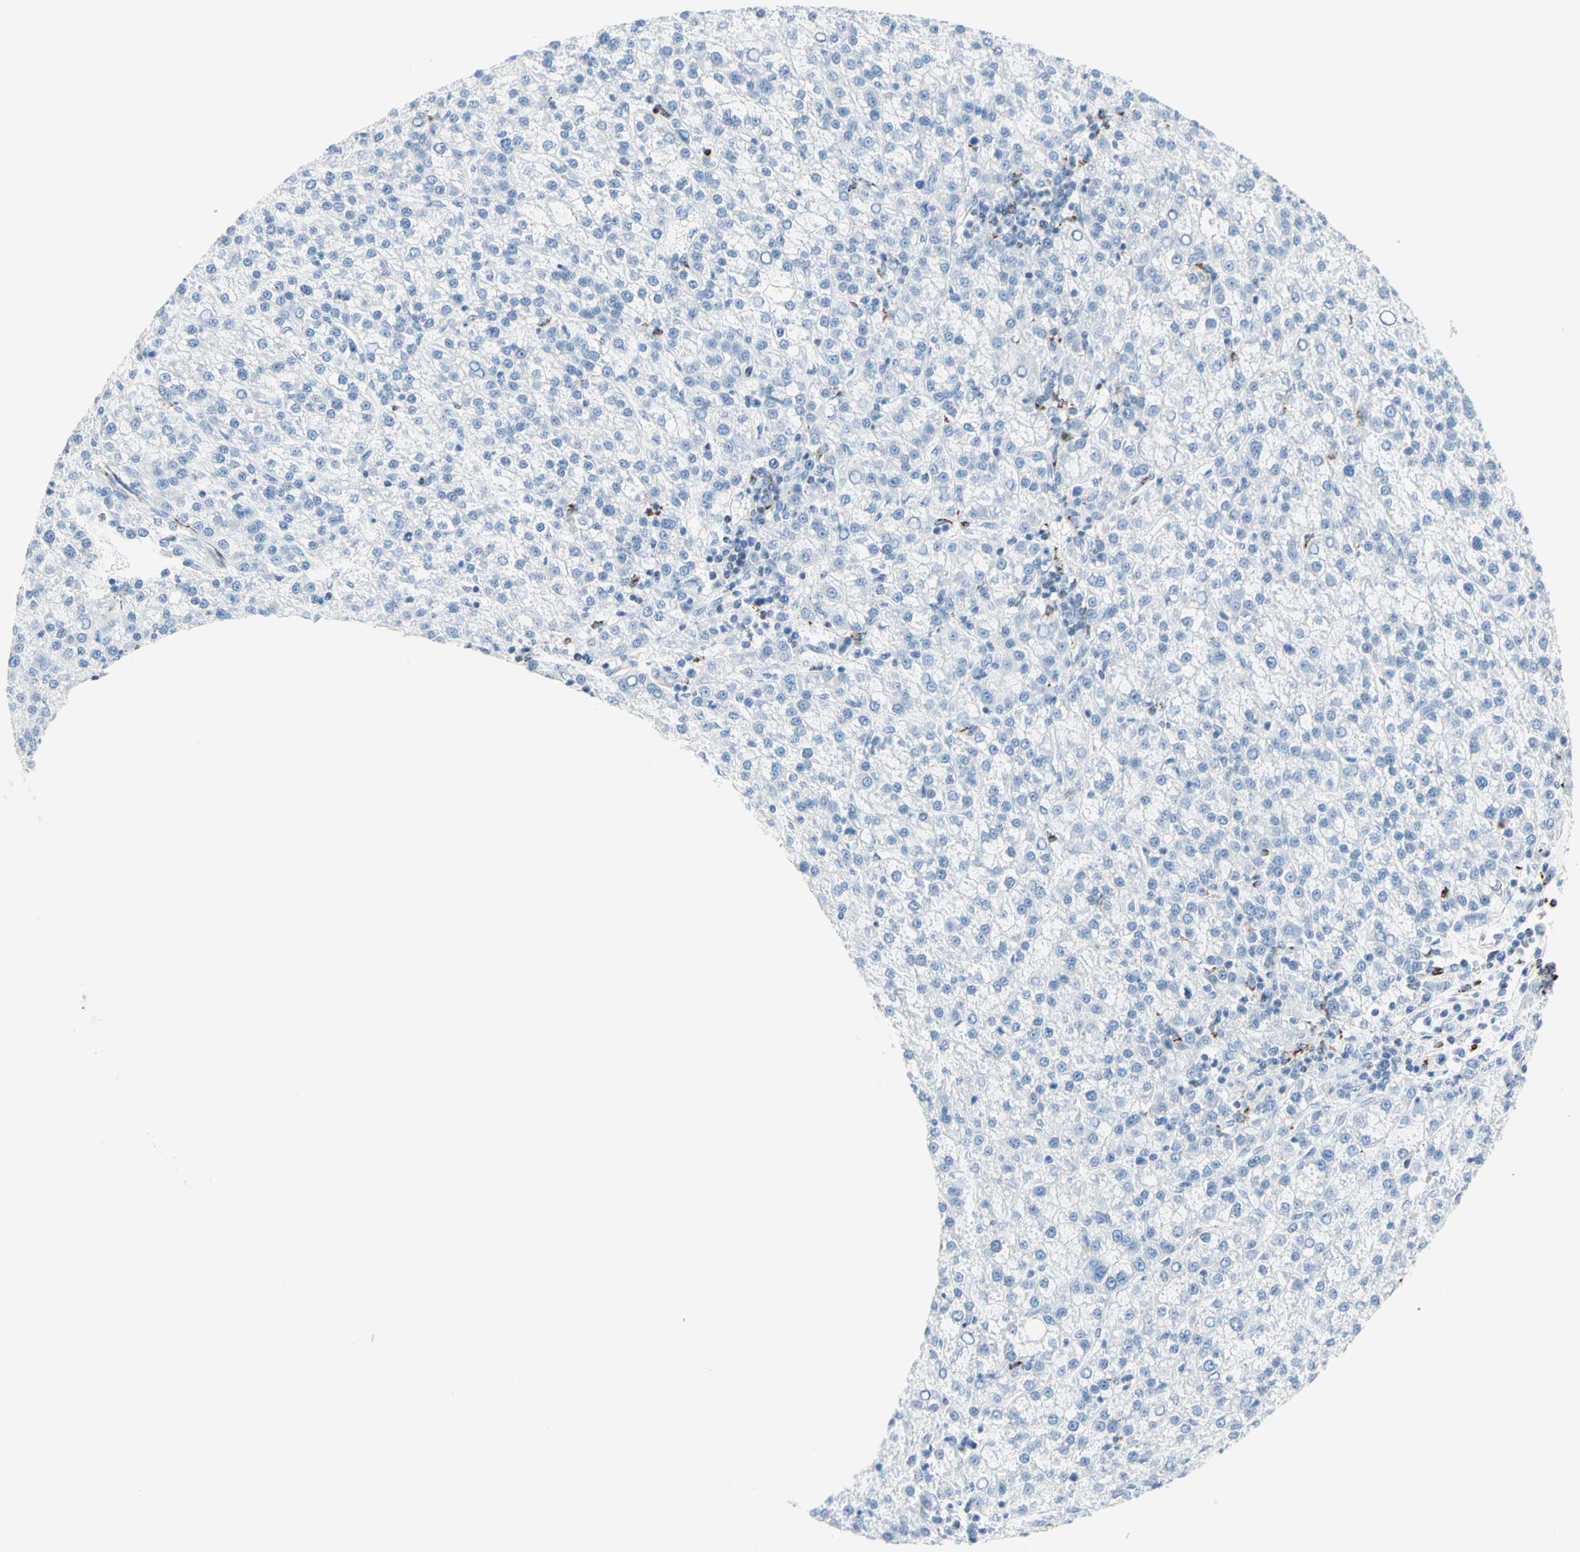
{"staining": {"intensity": "negative", "quantity": "none", "location": "none"}, "tissue": "liver cancer", "cell_type": "Tumor cells", "image_type": "cancer", "snomed": [{"axis": "morphology", "description": "Carcinoma, Hepatocellular, NOS"}, {"axis": "topography", "description": "Liver"}], "caption": "There is no significant positivity in tumor cells of hepatocellular carcinoma (liver). (Immunohistochemistry (ihc), brightfield microscopy, high magnification).", "gene": "CYSLTR1", "patient": {"sex": "female", "age": 58}}